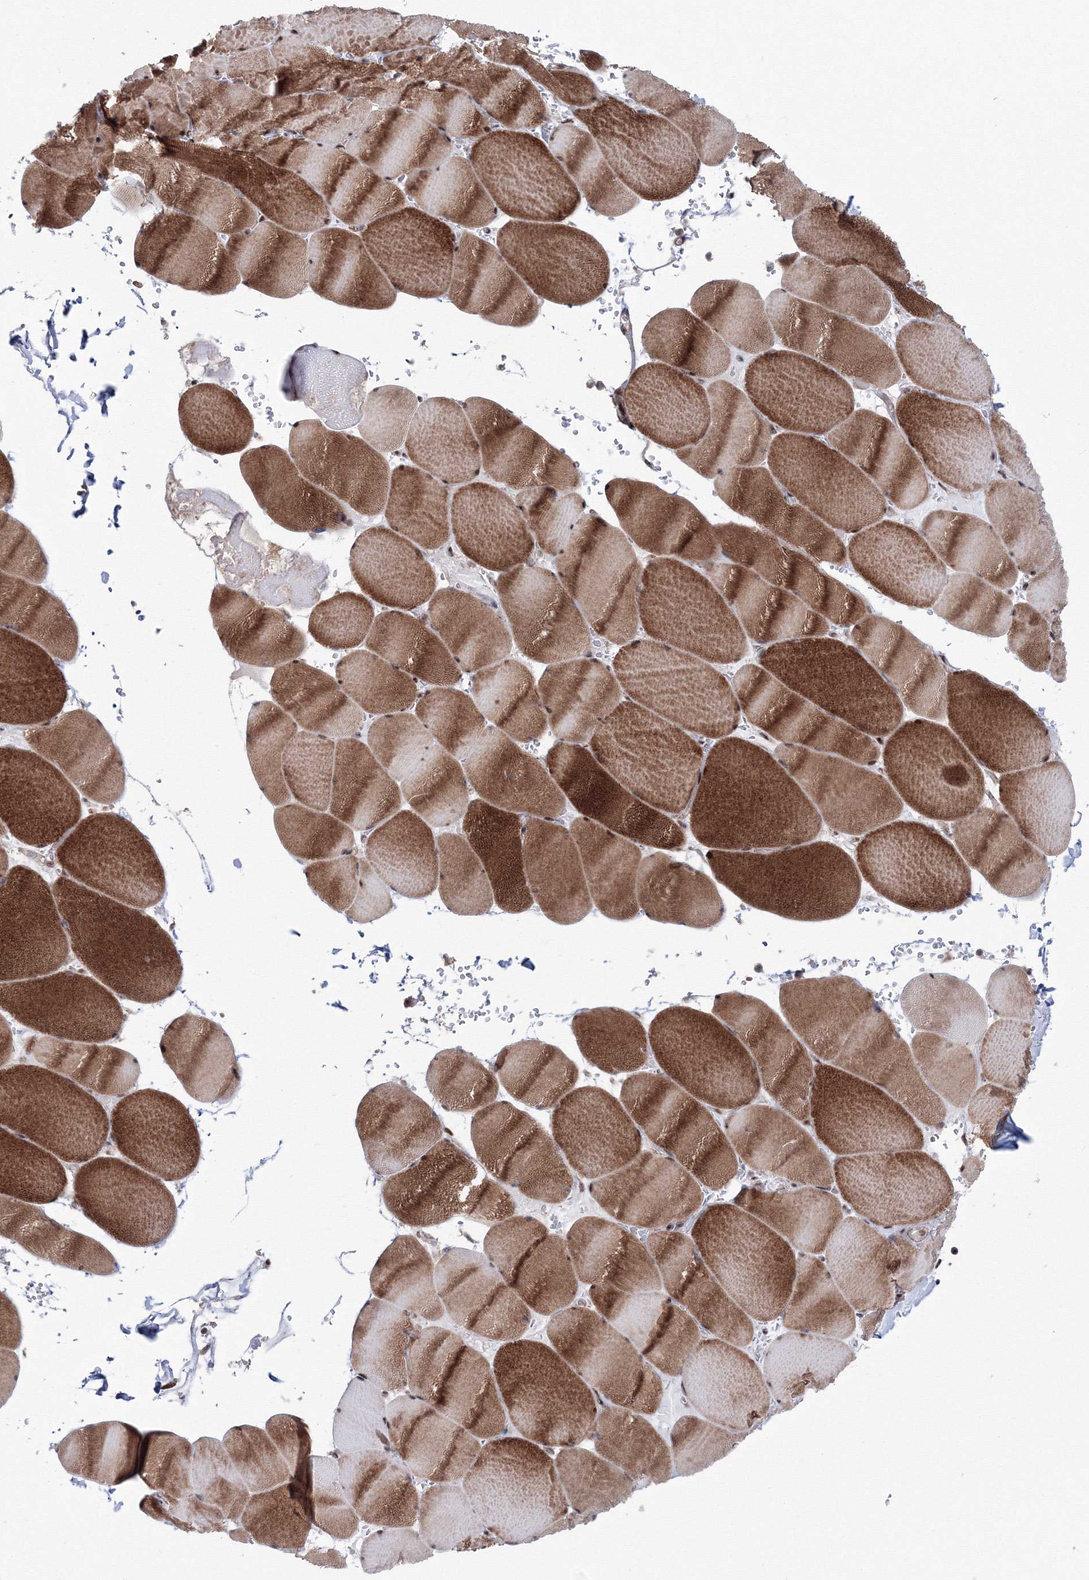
{"staining": {"intensity": "strong", "quantity": ">75%", "location": "cytoplasmic/membranous,nuclear"}, "tissue": "skeletal muscle", "cell_type": "Myocytes", "image_type": "normal", "snomed": [{"axis": "morphology", "description": "Normal tissue, NOS"}, {"axis": "topography", "description": "Skeletal muscle"}, {"axis": "topography", "description": "Head-Neck"}], "caption": "This image displays benign skeletal muscle stained with immunohistochemistry (IHC) to label a protein in brown. The cytoplasmic/membranous,nuclear of myocytes show strong positivity for the protein. Nuclei are counter-stained blue.", "gene": "TATDN2", "patient": {"sex": "male", "age": 66}}